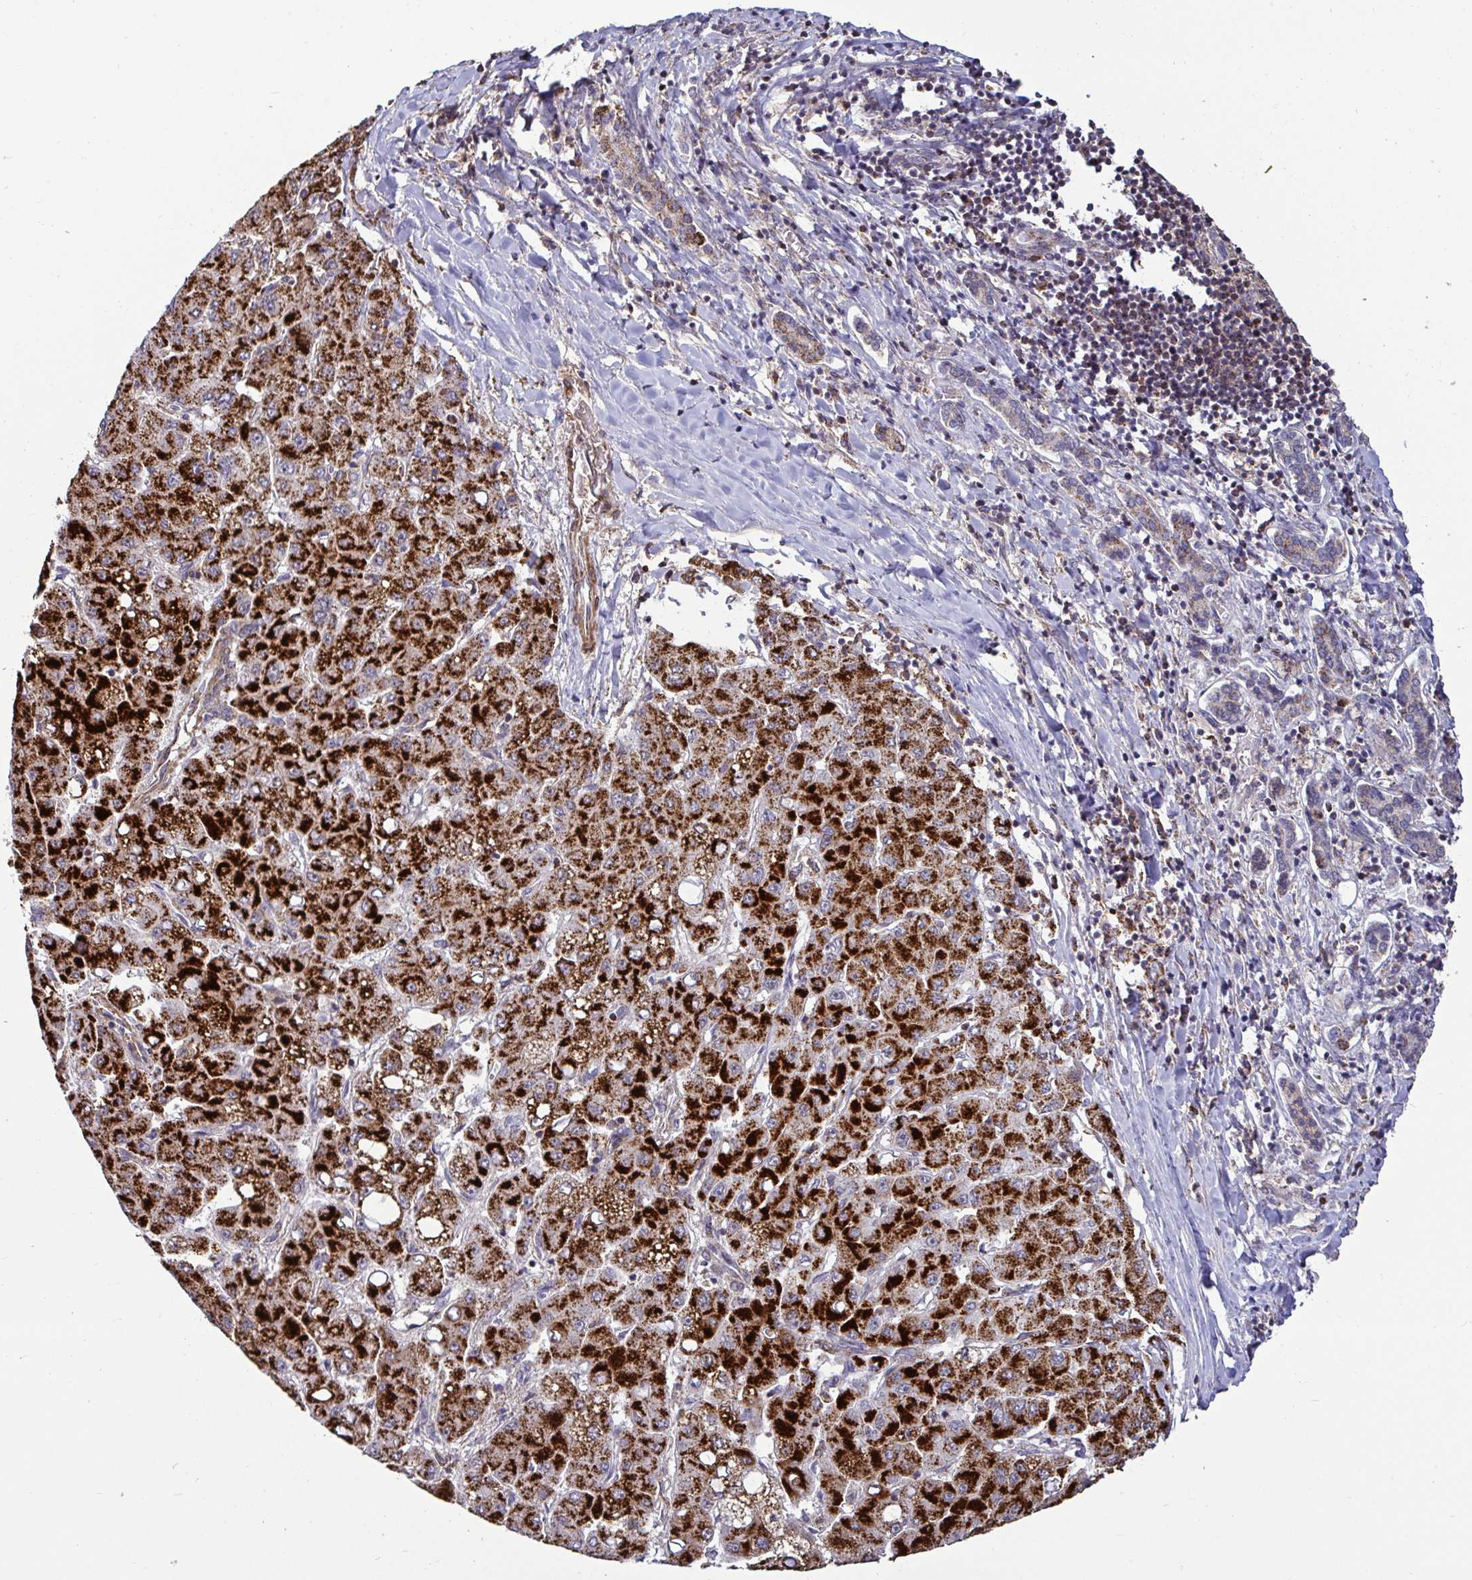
{"staining": {"intensity": "strong", "quantity": ">75%", "location": "cytoplasmic/membranous"}, "tissue": "liver cancer", "cell_type": "Tumor cells", "image_type": "cancer", "snomed": [{"axis": "morphology", "description": "Carcinoma, Hepatocellular, NOS"}, {"axis": "topography", "description": "Liver"}], "caption": "Immunohistochemical staining of human liver cancer demonstrates high levels of strong cytoplasmic/membranous positivity in about >75% of tumor cells.", "gene": "SPRY1", "patient": {"sex": "male", "age": 40}}